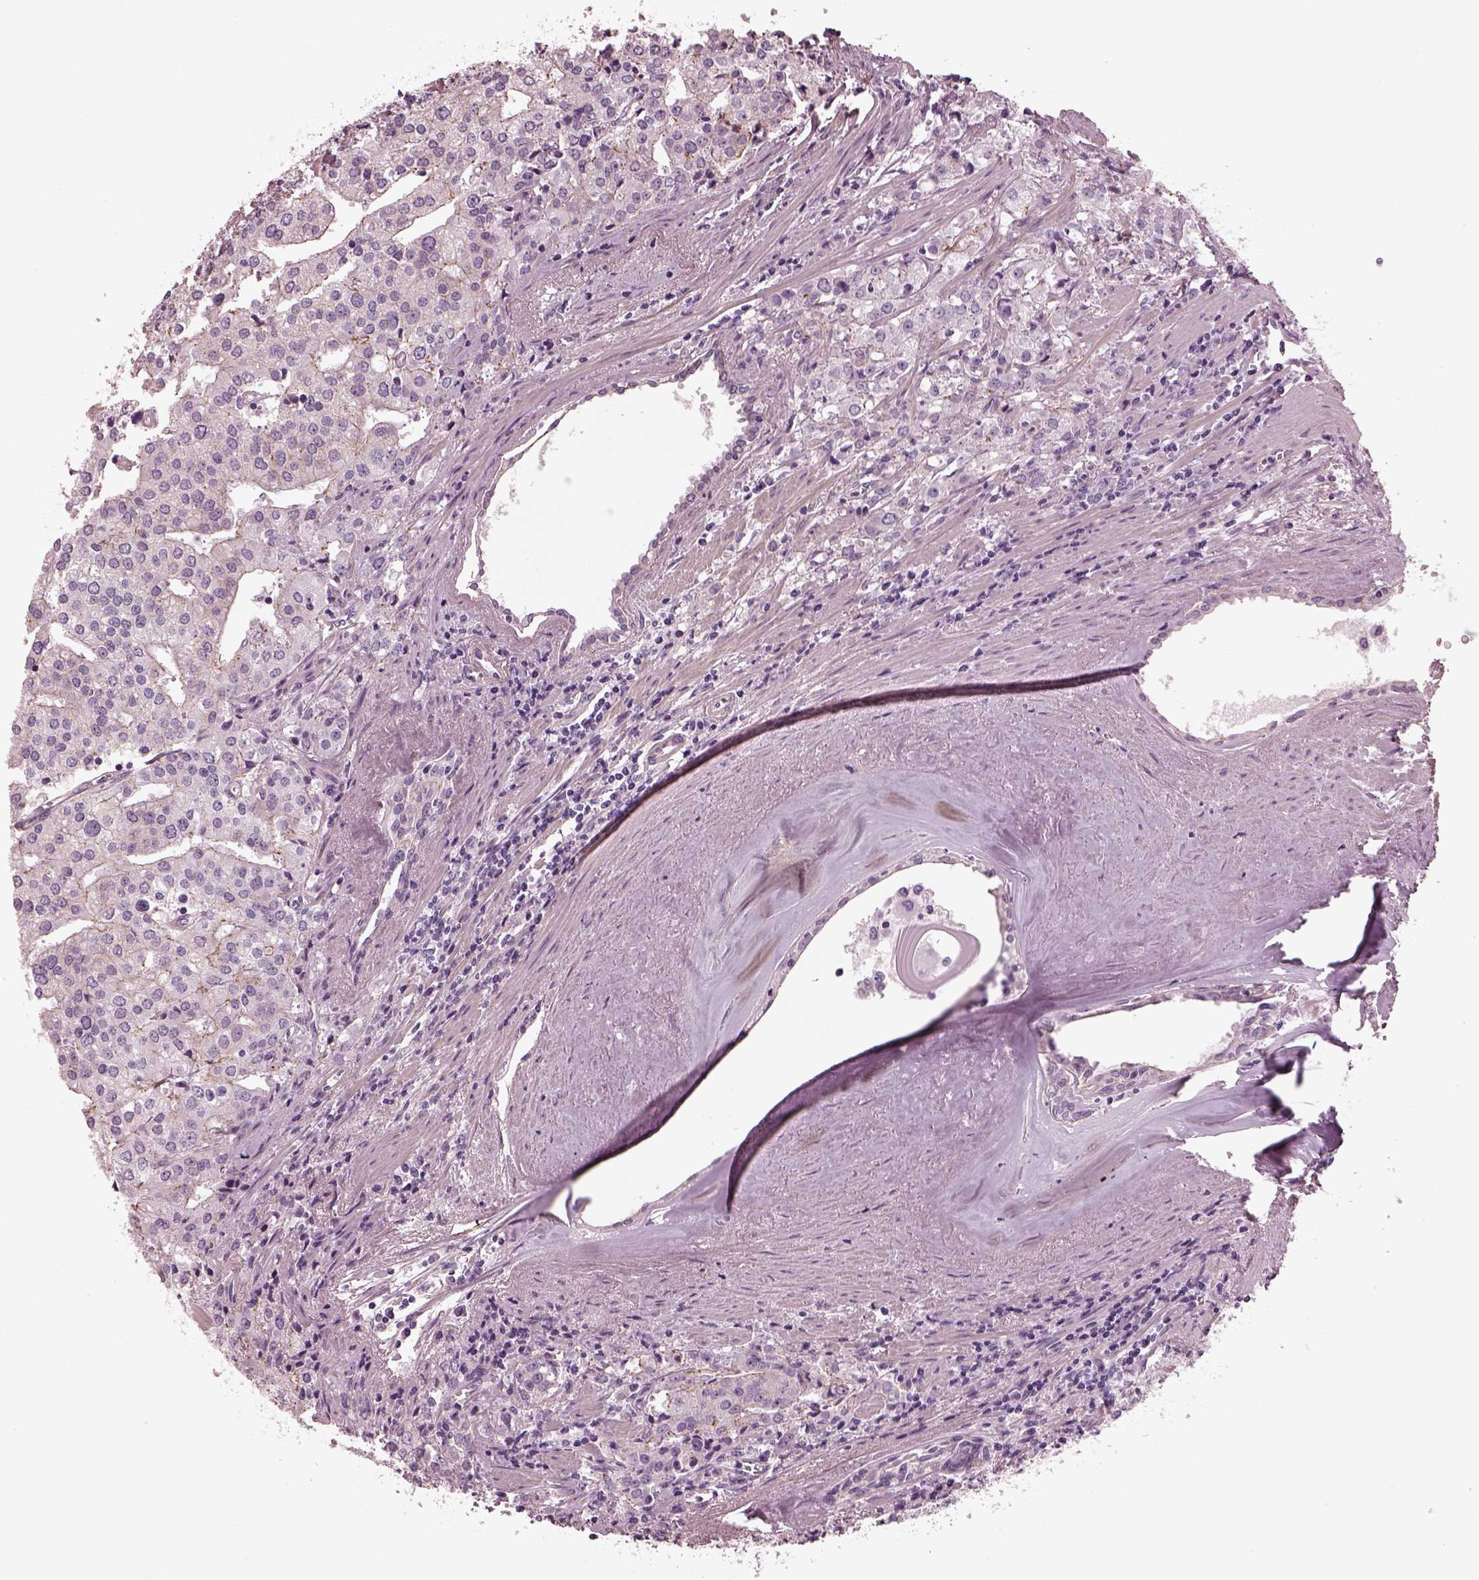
{"staining": {"intensity": "negative", "quantity": "none", "location": "none"}, "tissue": "prostate cancer", "cell_type": "Tumor cells", "image_type": "cancer", "snomed": [{"axis": "morphology", "description": "Adenocarcinoma, High grade"}, {"axis": "topography", "description": "Prostate"}], "caption": "This is a micrograph of immunohistochemistry staining of prostate adenocarcinoma (high-grade), which shows no expression in tumor cells.", "gene": "BFSP1", "patient": {"sex": "male", "age": 68}}